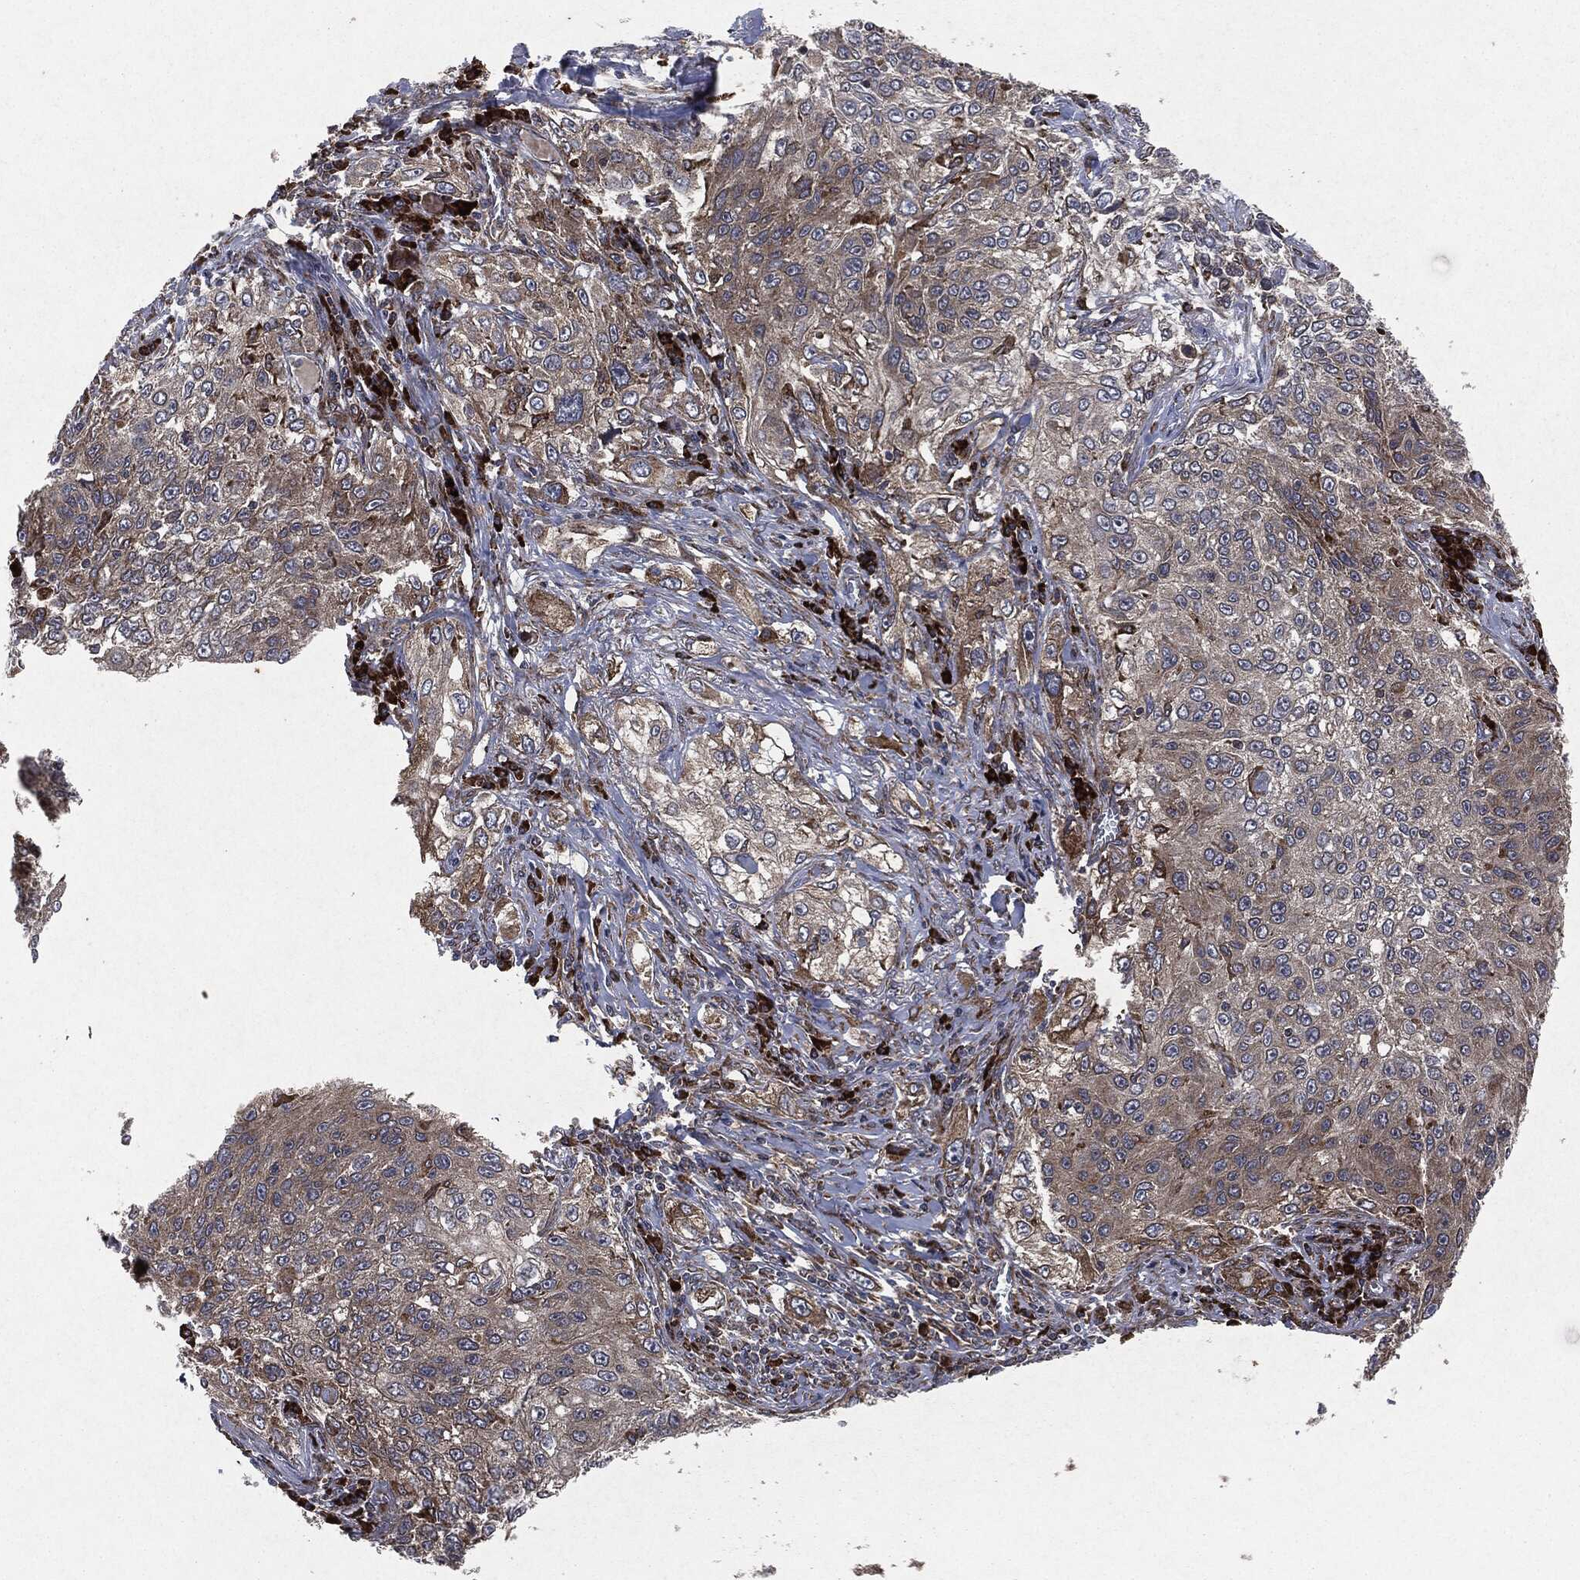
{"staining": {"intensity": "strong", "quantity": "<25%", "location": "cytoplasmic/membranous"}, "tissue": "lung cancer", "cell_type": "Tumor cells", "image_type": "cancer", "snomed": [{"axis": "morphology", "description": "Squamous cell carcinoma, NOS"}, {"axis": "topography", "description": "Lung"}], "caption": "Protein staining of lung cancer tissue exhibits strong cytoplasmic/membranous positivity in about <25% of tumor cells.", "gene": "RAF1", "patient": {"sex": "female", "age": 69}}